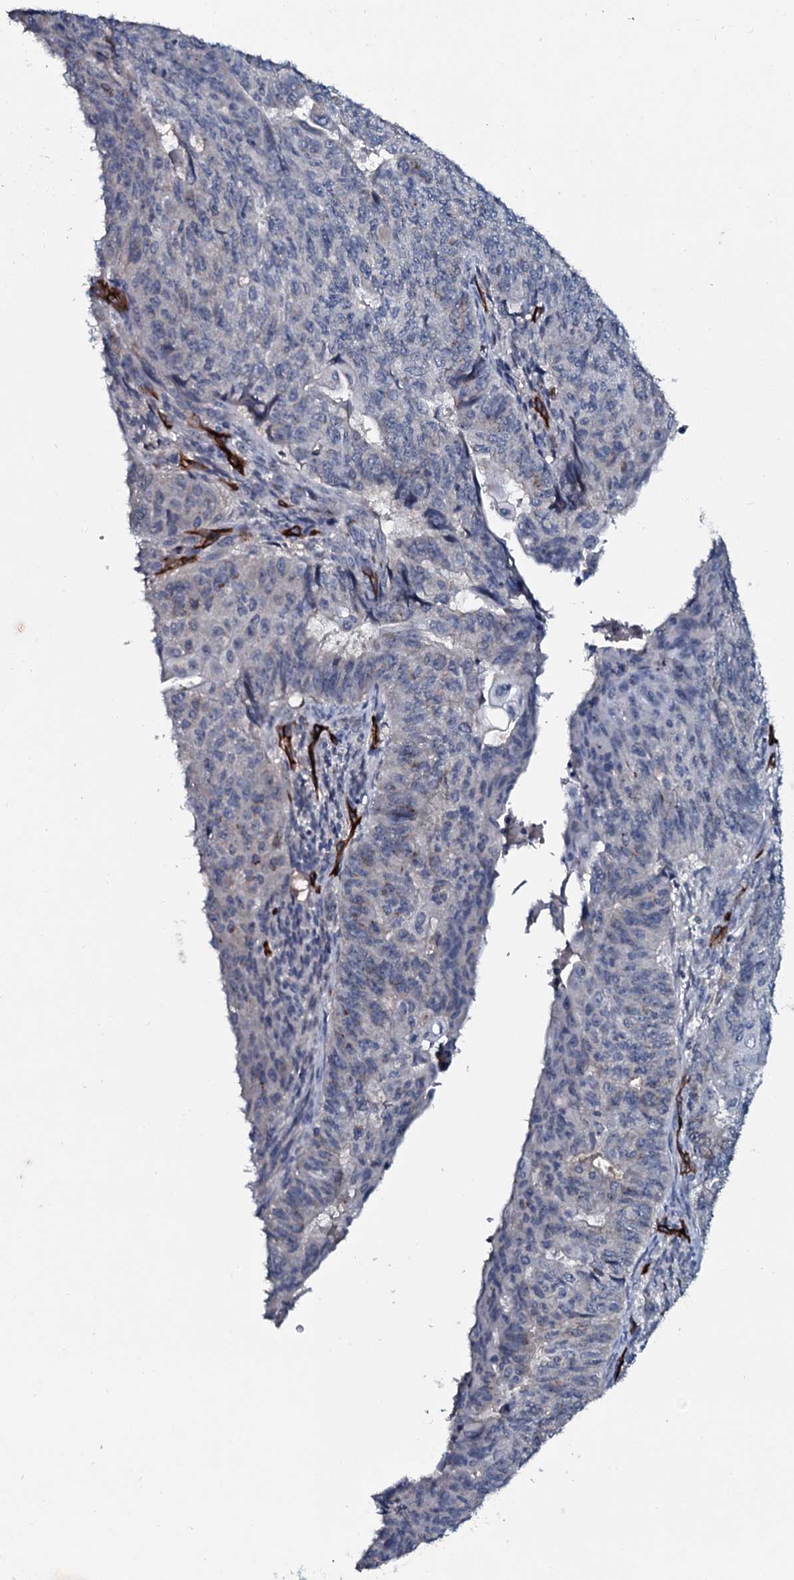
{"staining": {"intensity": "weak", "quantity": "<25%", "location": "cytoplasmic/membranous"}, "tissue": "endometrial cancer", "cell_type": "Tumor cells", "image_type": "cancer", "snomed": [{"axis": "morphology", "description": "Adenocarcinoma, NOS"}, {"axis": "topography", "description": "Endometrium"}], "caption": "An image of endometrial cancer stained for a protein displays no brown staining in tumor cells.", "gene": "CLEC14A", "patient": {"sex": "female", "age": 32}}